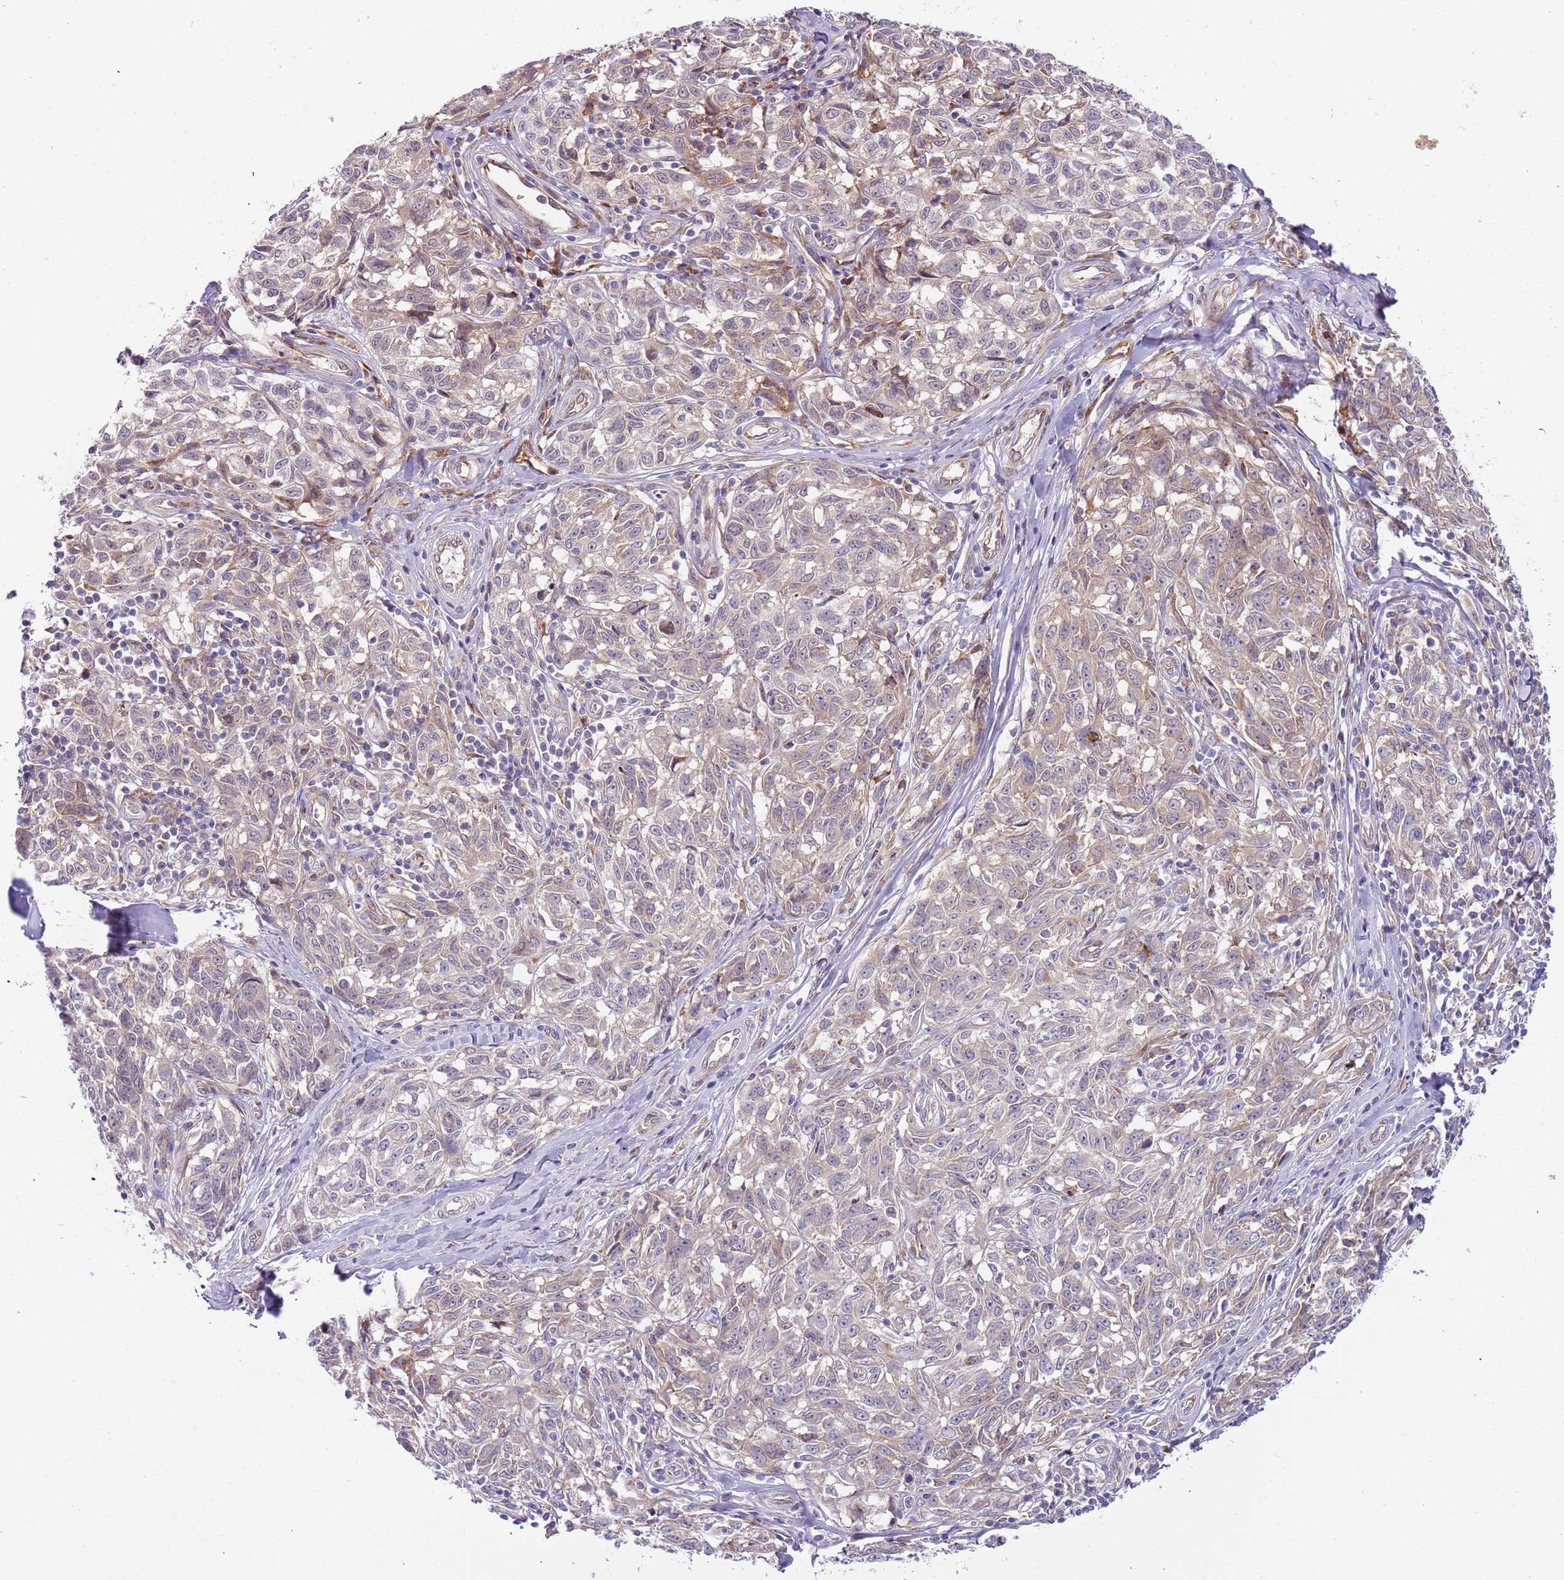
{"staining": {"intensity": "weak", "quantity": ">75%", "location": "cytoplasmic/membranous"}, "tissue": "melanoma", "cell_type": "Tumor cells", "image_type": "cancer", "snomed": [{"axis": "morphology", "description": "Normal tissue, NOS"}, {"axis": "morphology", "description": "Malignant melanoma, NOS"}, {"axis": "topography", "description": "Skin"}], "caption": "Melanoma was stained to show a protein in brown. There is low levels of weak cytoplasmic/membranous staining in approximately >75% of tumor cells. The staining is performed using DAB (3,3'-diaminobenzidine) brown chromogen to label protein expression. The nuclei are counter-stained blue using hematoxylin.", "gene": "VWCE", "patient": {"sex": "female", "age": 64}}